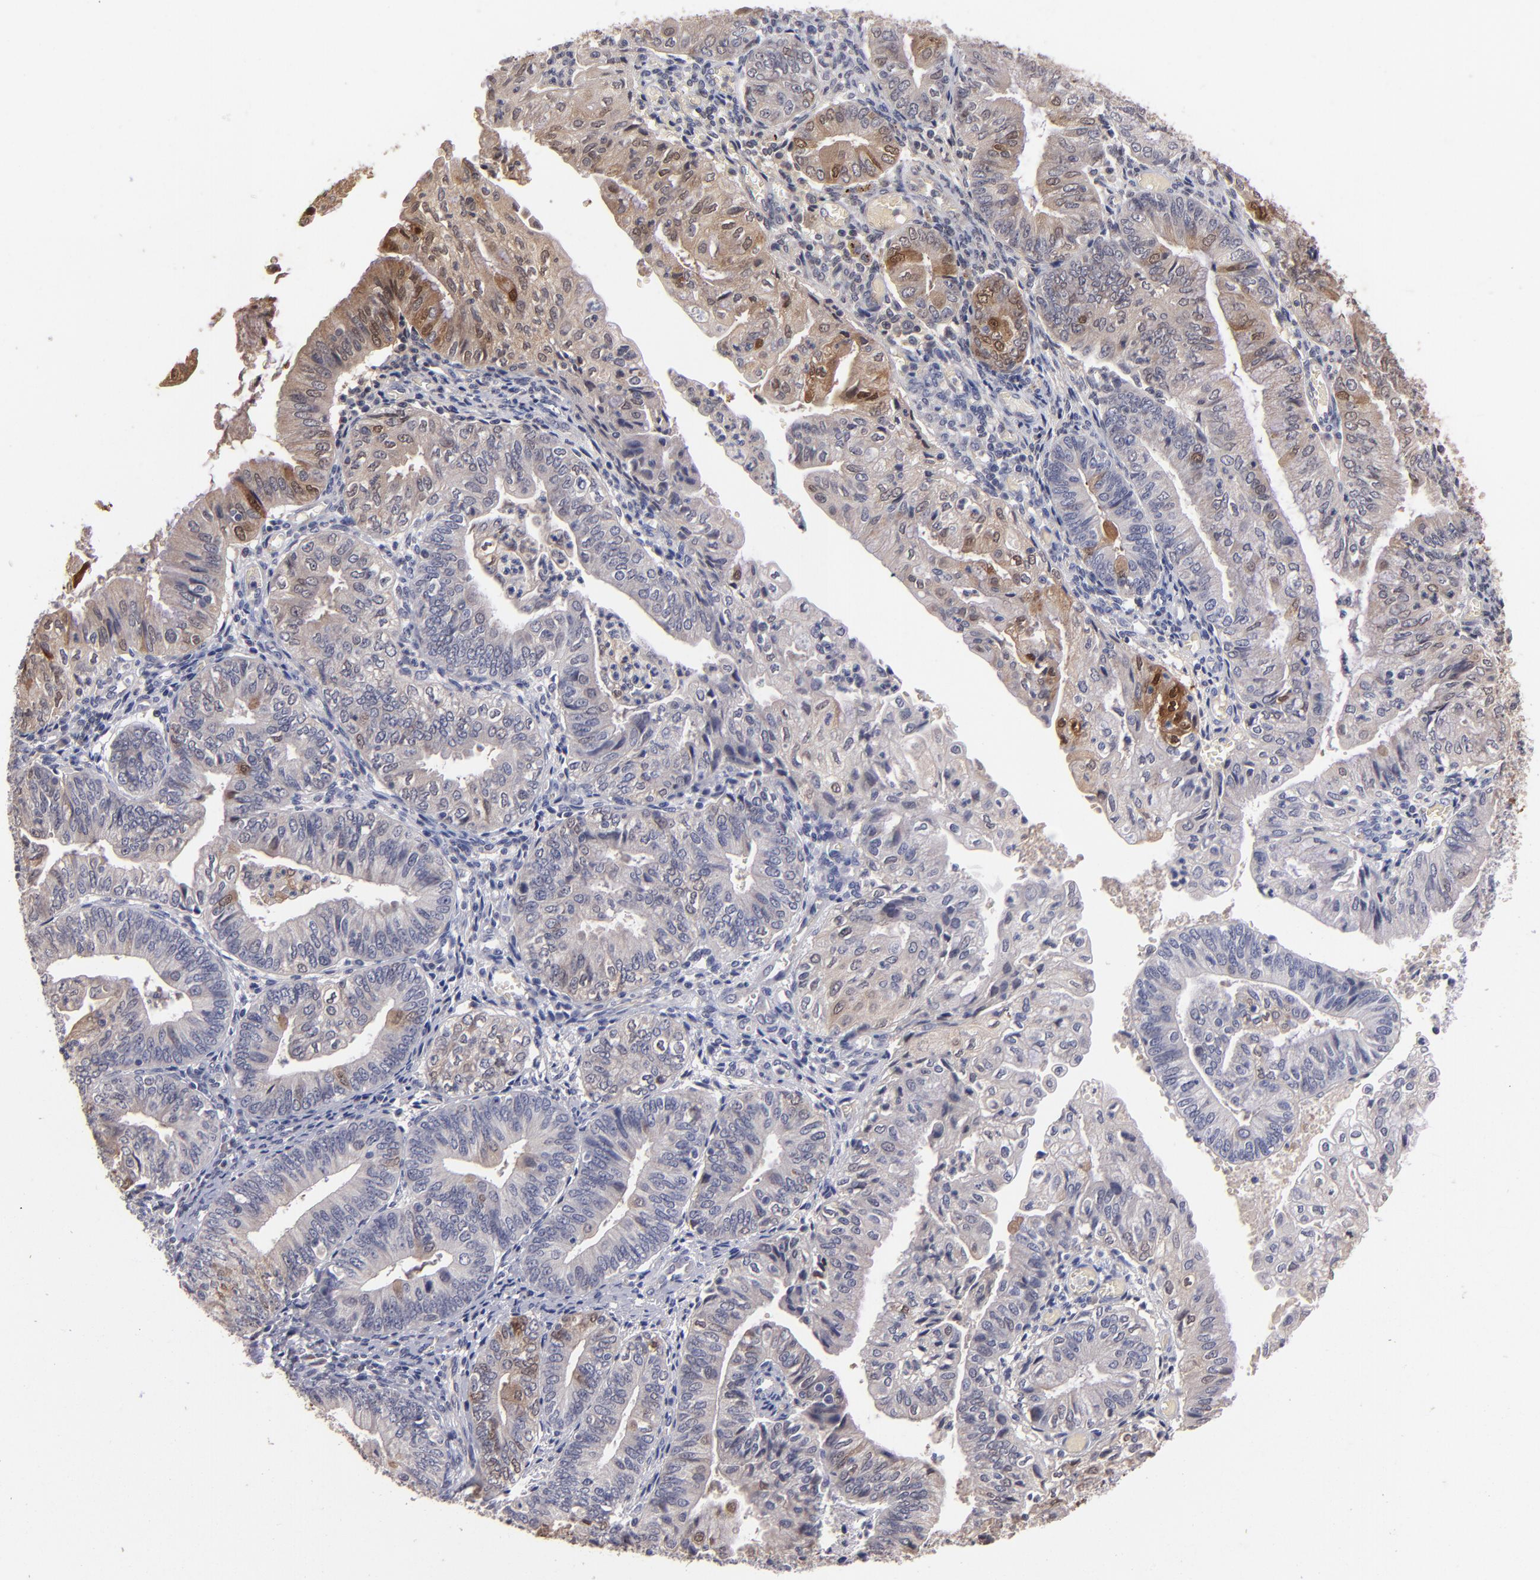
{"staining": {"intensity": "moderate", "quantity": "<25%", "location": "cytoplasmic/membranous,nuclear"}, "tissue": "endometrial cancer", "cell_type": "Tumor cells", "image_type": "cancer", "snomed": [{"axis": "morphology", "description": "Adenocarcinoma, NOS"}, {"axis": "topography", "description": "Endometrium"}], "caption": "Human endometrial cancer stained for a protein (brown) reveals moderate cytoplasmic/membranous and nuclear positive staining in approximately <25% of tumor cells.", "gene": "S100A1", "patient": {"sex": "female", "age": 55}}